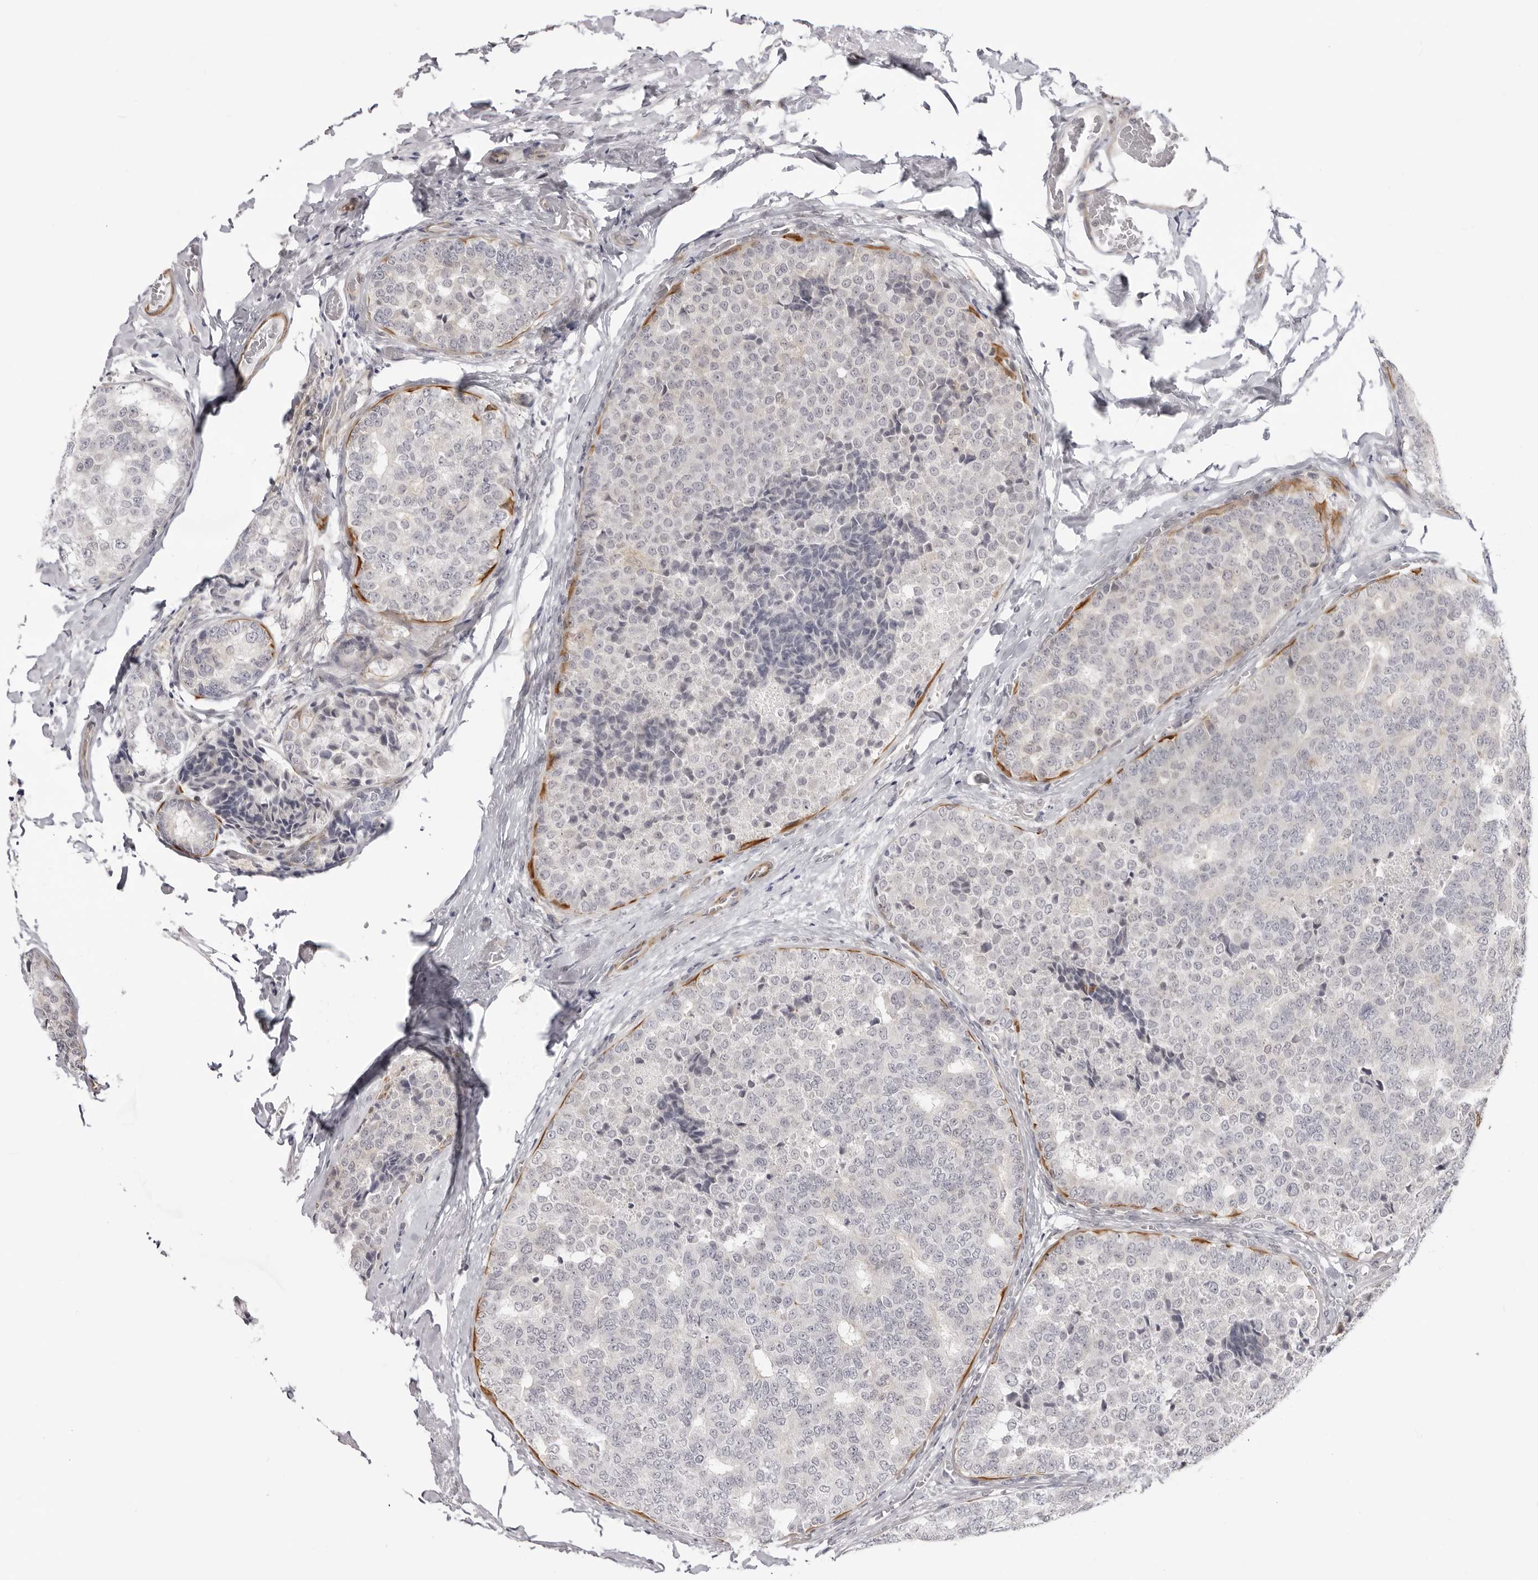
{"staining": {"intensity": "negative", "quantity": "none", "location": "none"}, "tissue": "breast cancer", "cell_type": "Tumor cells", "image_type": "cancer", "snomed": [{"axis": "morphology", "description": "Normal tissue, NOS"}, {"axis": "morphology", "description": "Duct carcinoma"}, {"axis": "topography", "description": "Breast"}], "caption": "Micrograph shows no protein staining in tumor cells of breast cancer tissue.", "gene": "SRGAP2", "patient": {"sex": "female", "age": 43}}